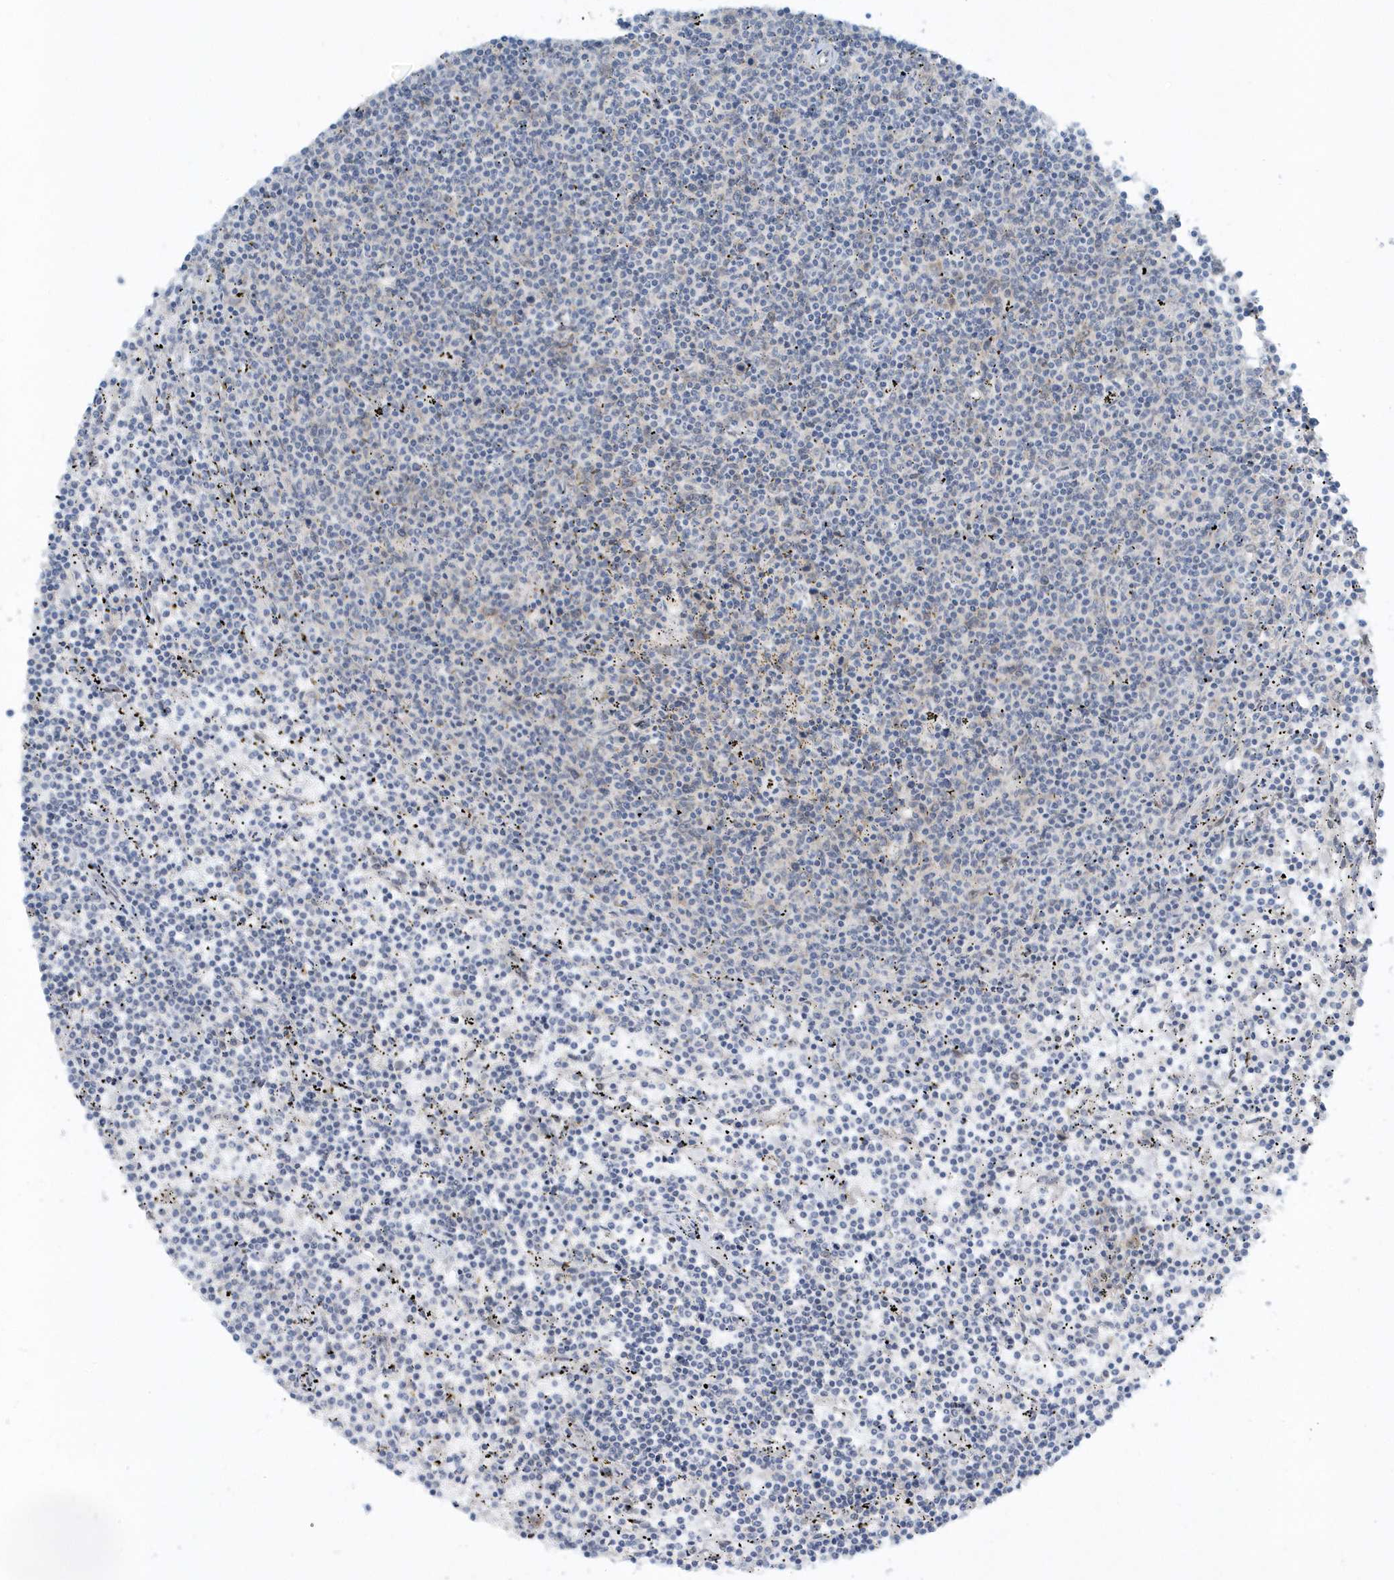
{"staining": {"intensity": "negative", "quantity": "none", "location": "none"}, "tissue": "lymphoma", "cell_type": "Tumor cells", "image_type": "cancer", "snomed": [{"axis": "morphology", "description": "Malignant lymphoma, non-Hodgkin's type, Low grade"}, {"axis": "topography", "description": "Spleen"}], "caption": "High power microscopy micrograph of an immunohistochemistry photomicrograph of malignant lymphoma, non-Hodgkin's type (low-grade), revealing no significant positivity in tumor cells.", "gene": "SCN3A", "patient": {"sex": "female", "age": 50}}